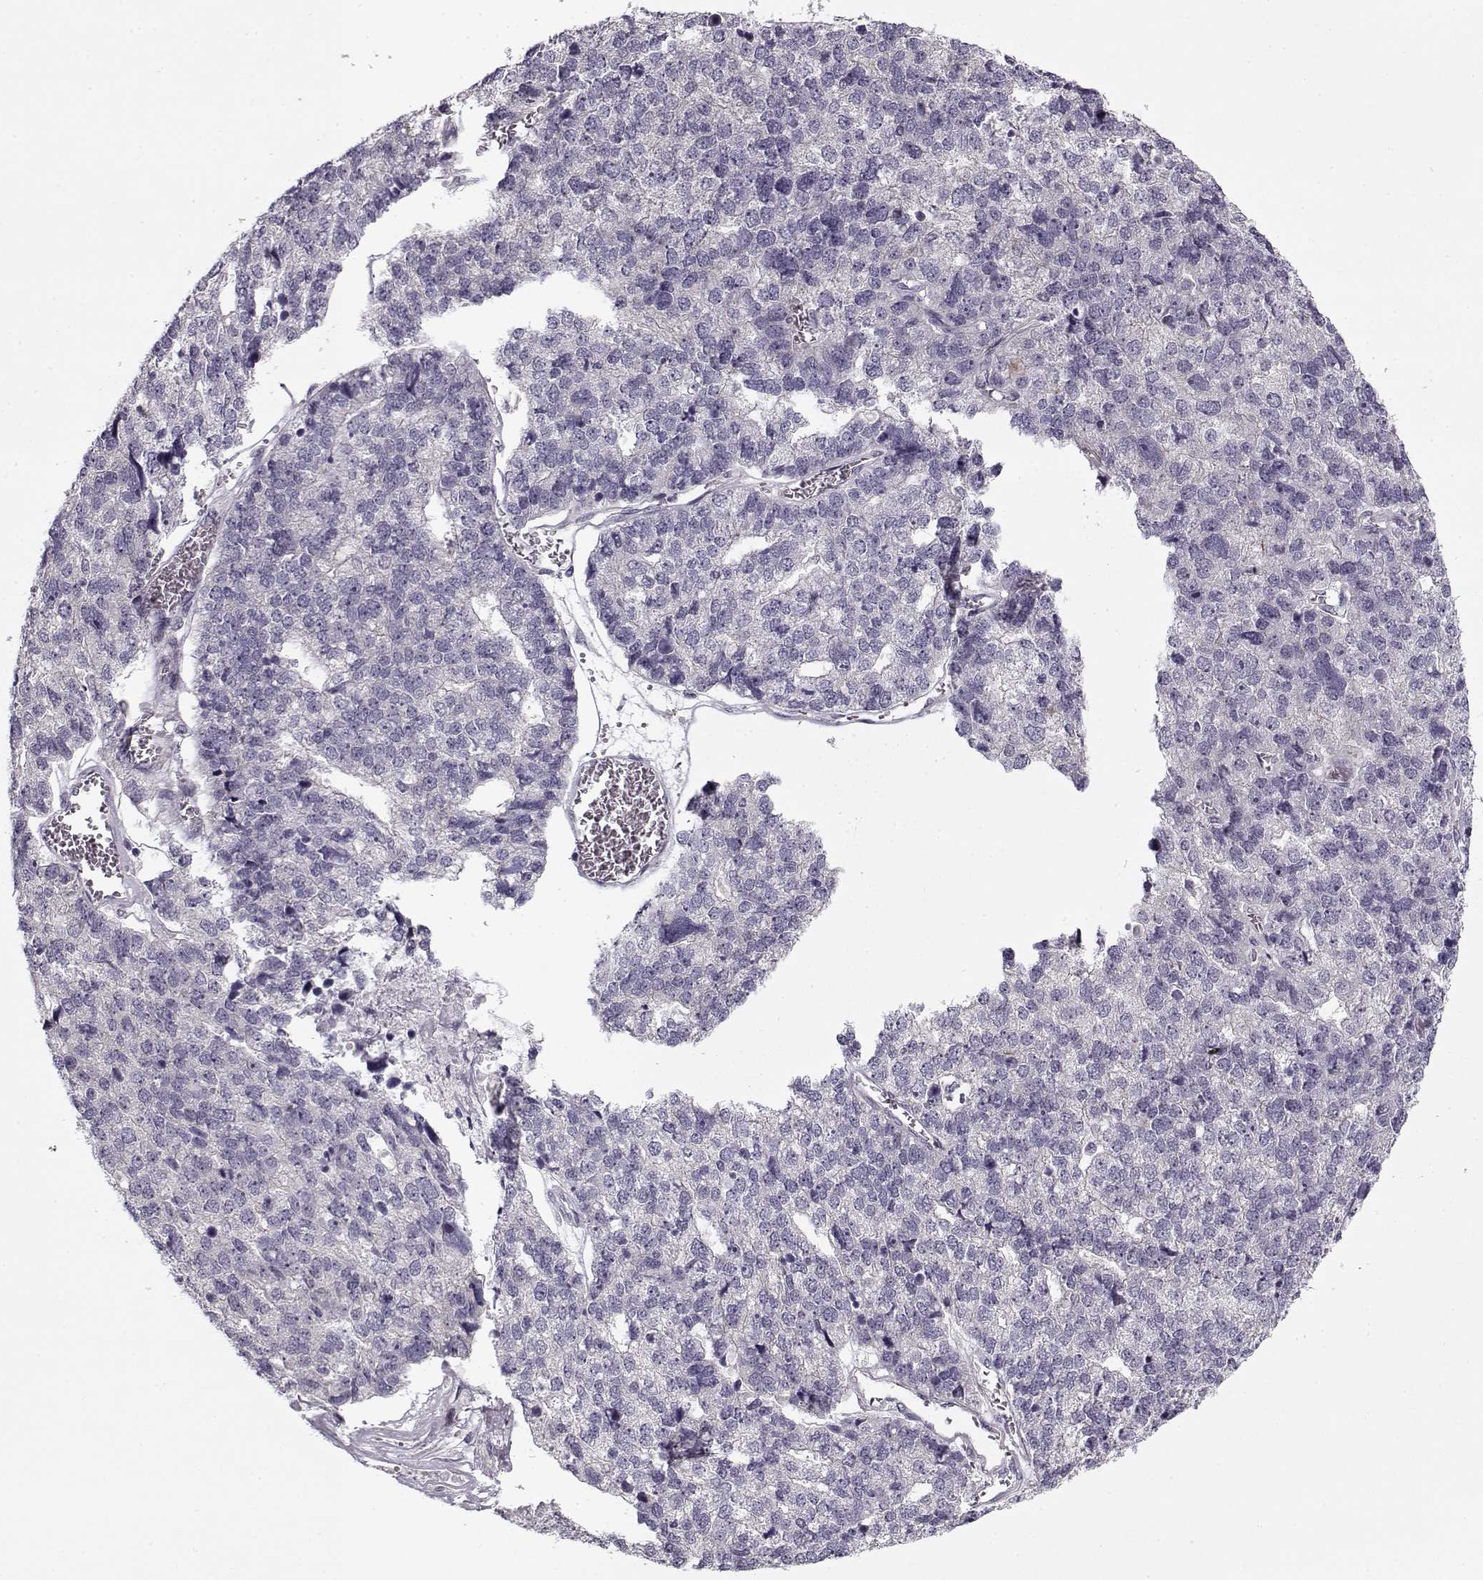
{"staining": {"intensity": "negative", "quantity": "none", "location": "none"}, "tissue": "stomach cancer", "cell_type": "Tumor cells", "image_type": "cancer", "snomed": [{"axis": "morphology", "description": "Adenocarcinoma, NOS"}, {"axis": "topography", "description": "Stomach"}], "caption": "Immunohistochemical staining of human adenocarcinoma (stomach) demonstrates no significant expression in tumor cells.", "gene": "PNMT", "patient": {"sex": "male", "age": 69}}